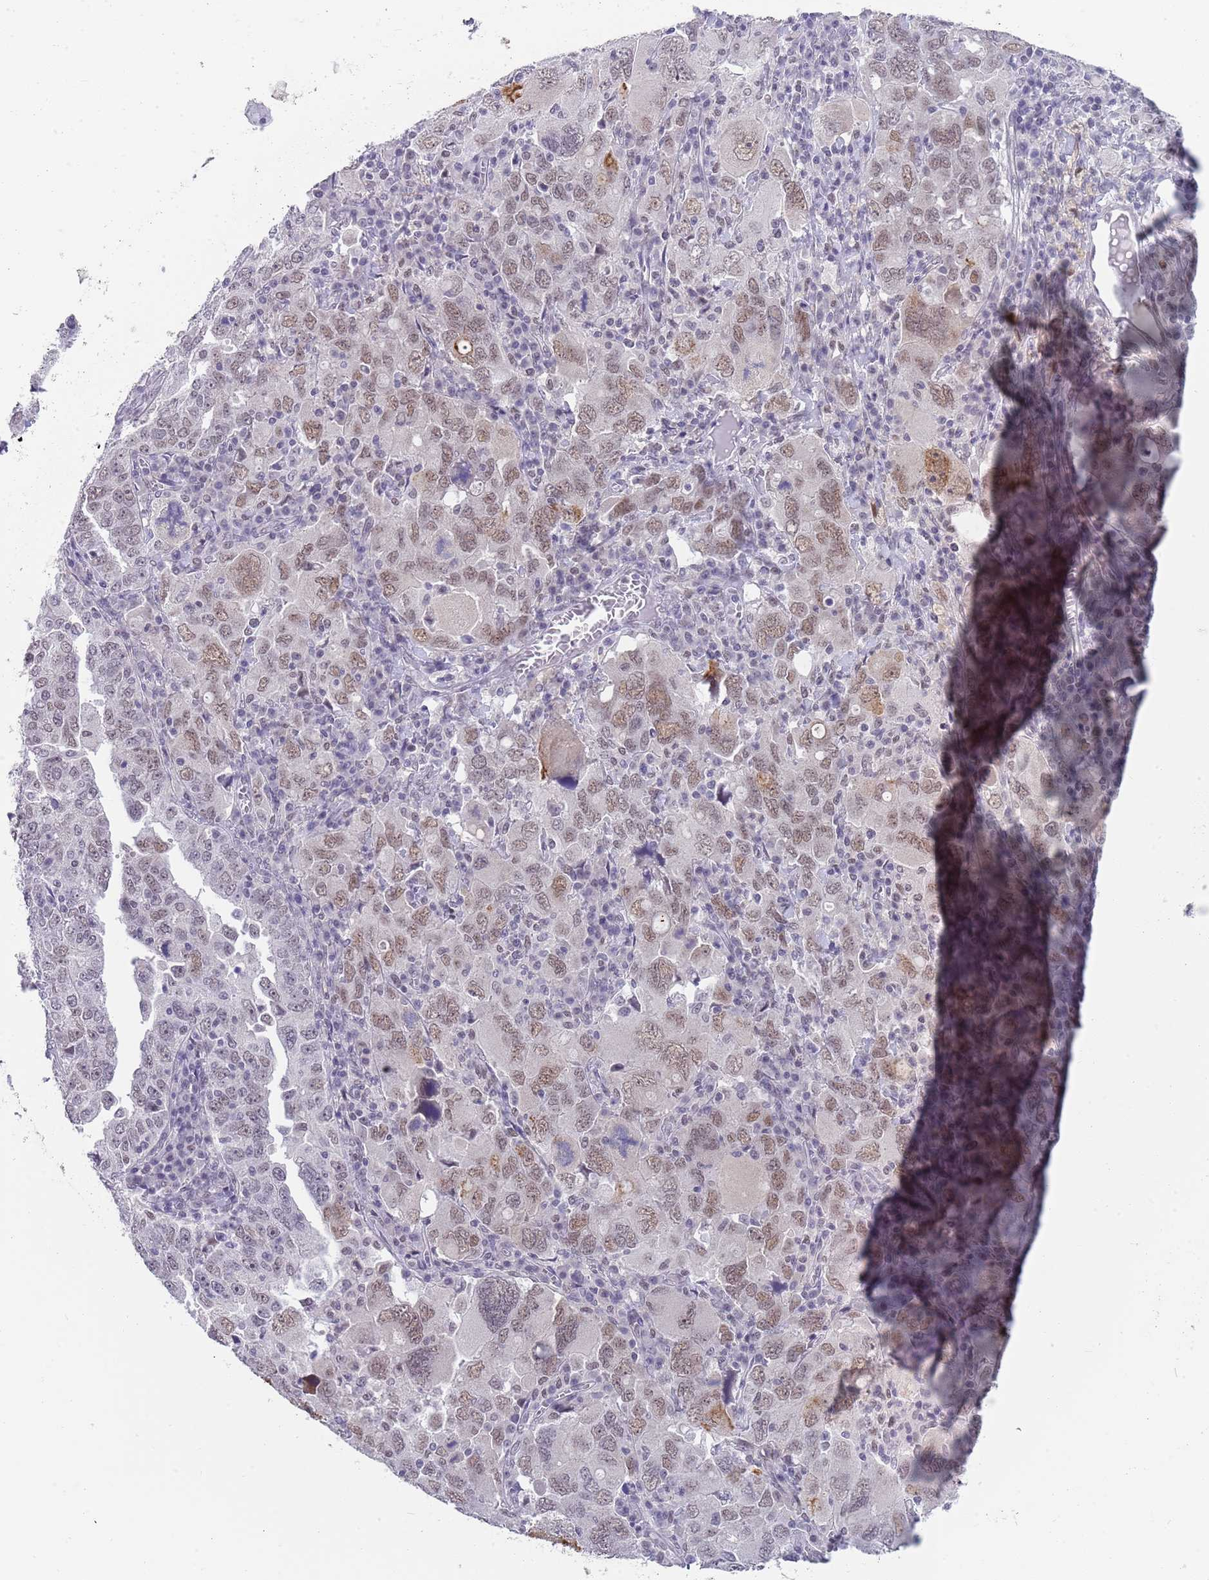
{"staining": {"intensity": "weak", "quantity": ">75%", "location": "nuclear"}, "tissue": "ovarian cancer", "cell_type": "Tumor cells", "image_type": "cancer", "snomed": [{"axis": "morphology", "description": "Carcinoma, endometroid"}, {"axis": "topography", "description": "Ovary"}], "caption": "This image displays immunohistochemistry (IHC) staining of human ovarian cancer, with low weak nuclear positivity in about >75% of tumor cells.", "gene": "SEPHS2", "patient": {"sex": "female", "age": 62}}